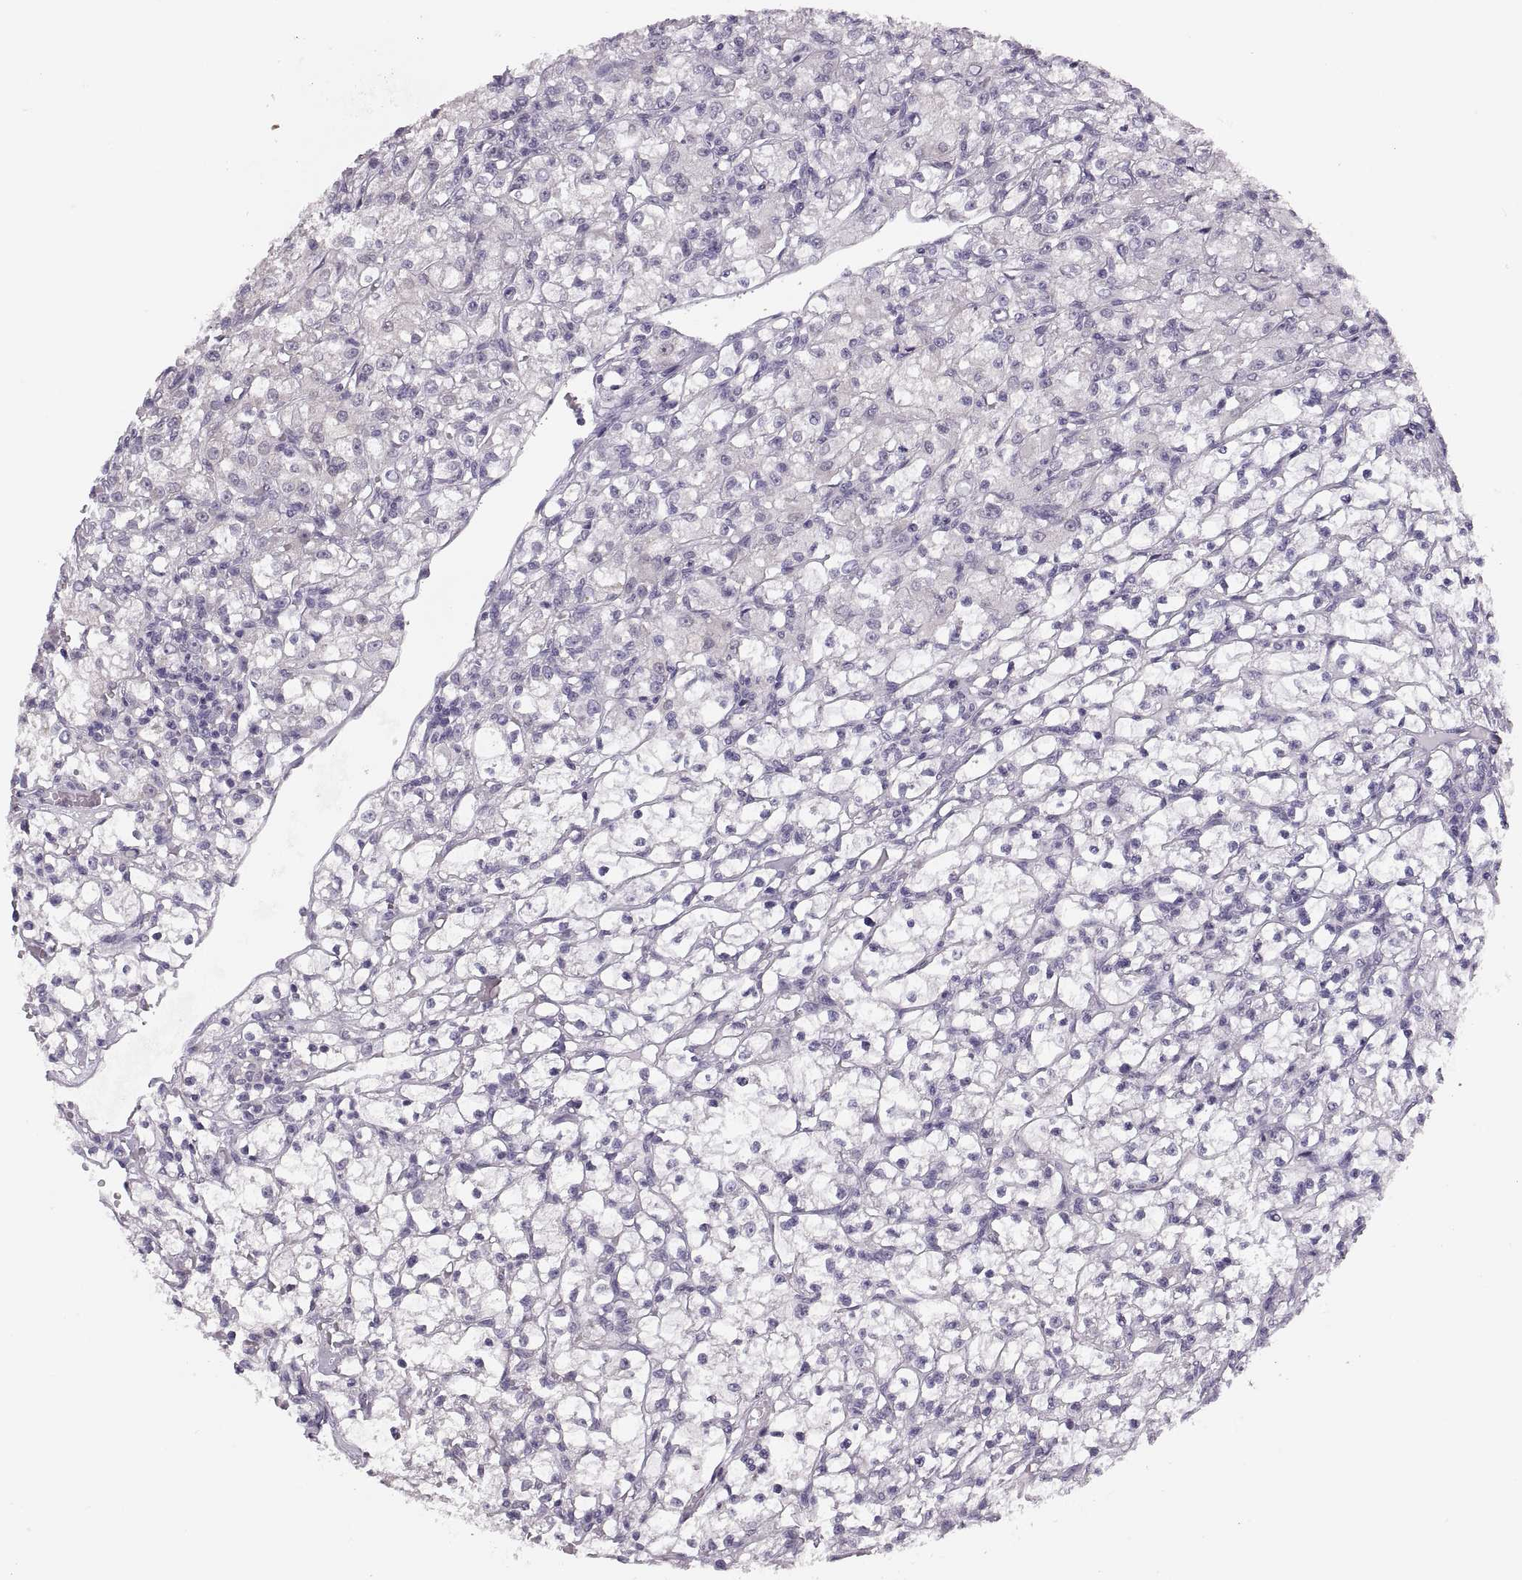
{"staining": {"intensity": "negative", "quantity": "none", "location": "none"}, "tissue": "renal cancer", "cell_type": "Tumor cells", "image_type": "cancer", "snomed": [{"axis": "morphology", "description": "Adenocarcinoma, NOS"}, {"axis": "topography", "description": "Kidney"}], "caption": "An image of renal cancer (adenocarcinoma) stained for a protein exhibits no brown staining in tumor cells.", "gene": "ADH6", "patient": {"sex": "female", "age": 59}}